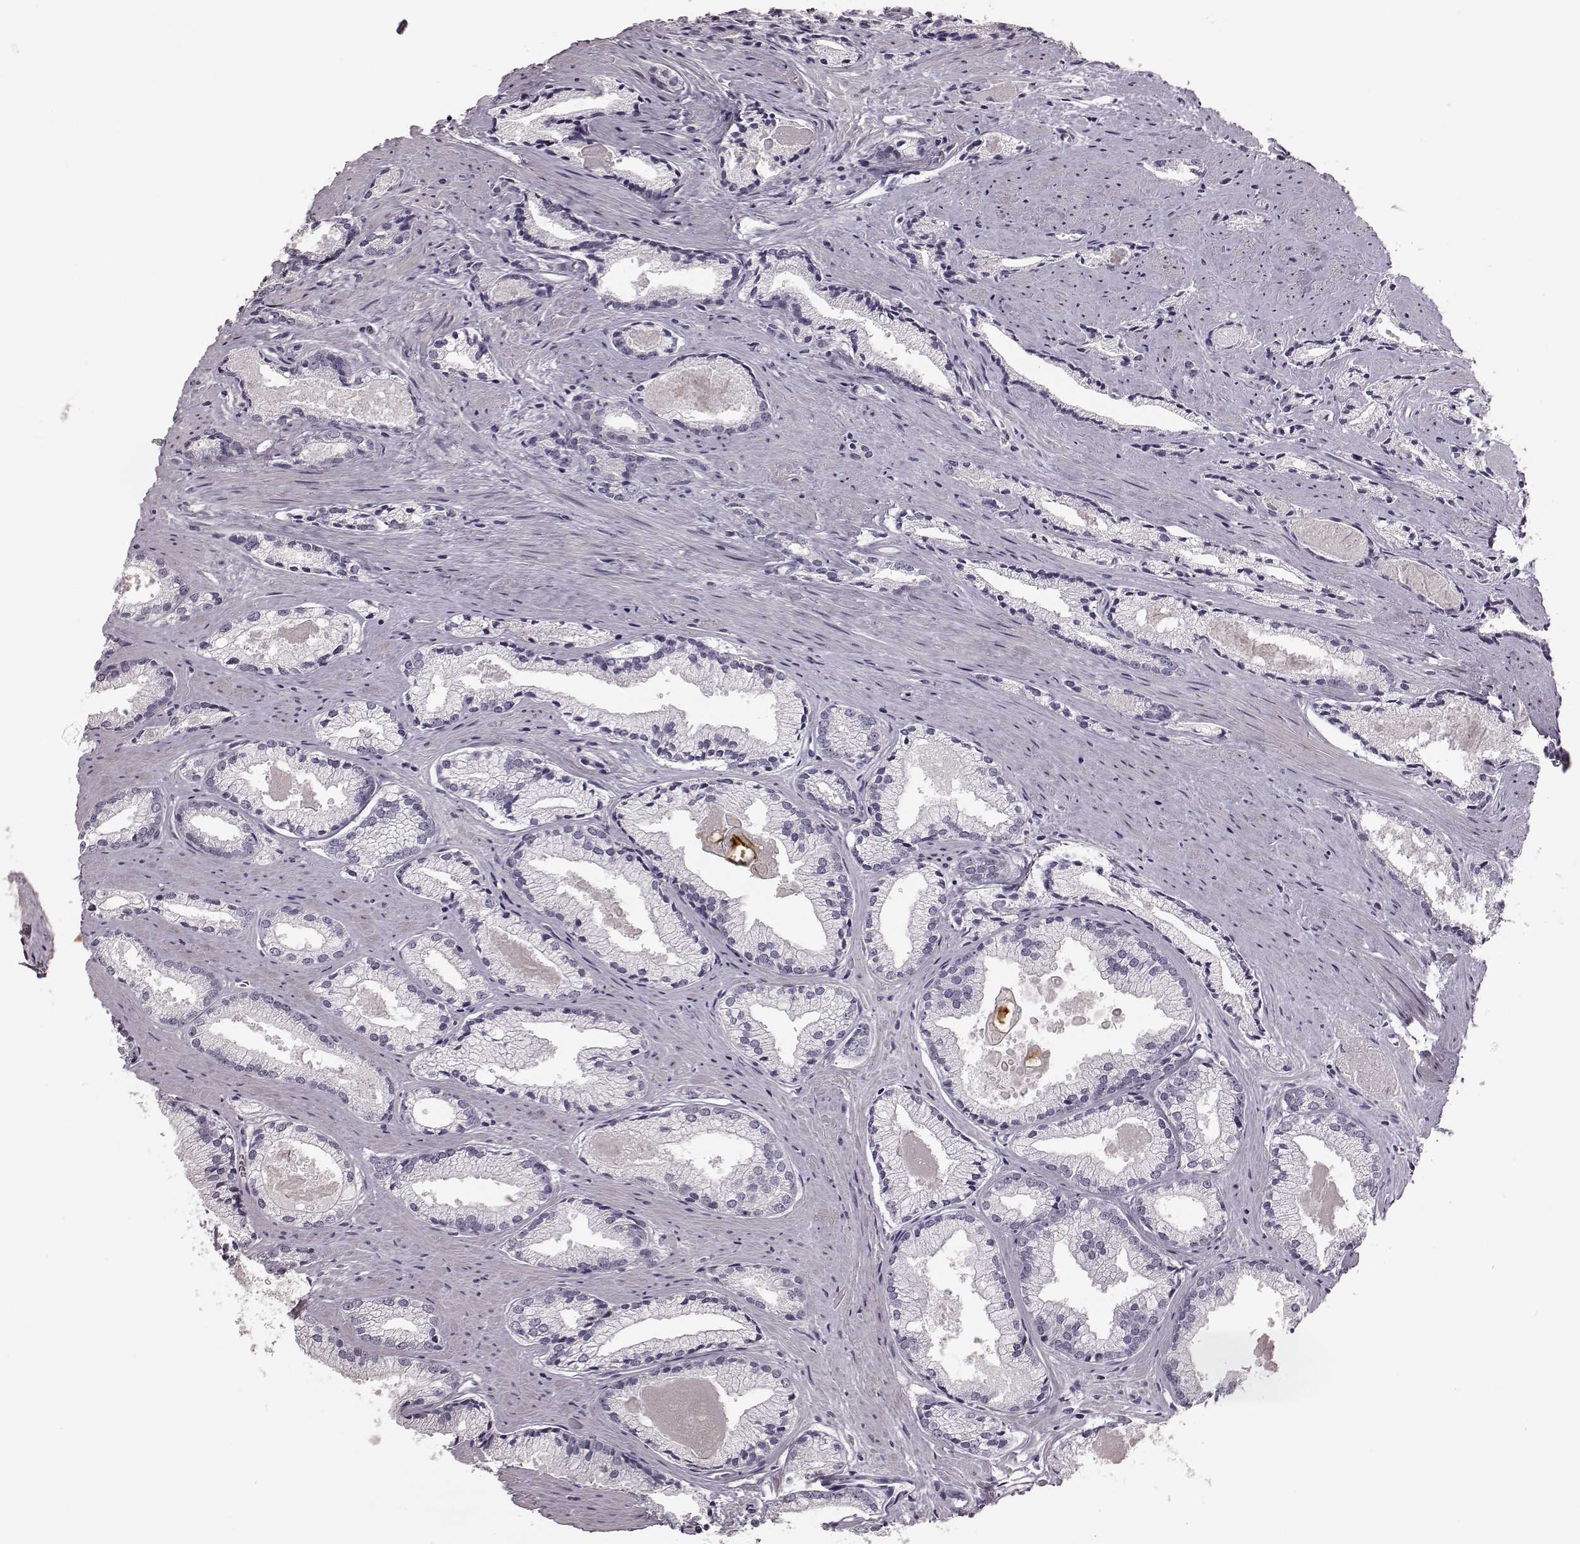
{"staining": {"intensity": "negative", "quantity": "none", "location": "none"}, "tissue": "prostate cancer", "cell_type": "Tumor cells", "image_type": "cancer", "snomed": [{"axis": "morphology", "description": "Adenocarcinoma, NOS"}, {"axis": "morphology", "description": "Adenocarcinoma, High grade"}, {"axis": "topography", "description": "Prostate"}], "caption": "An image of prostate cancer stained for a protein displays no brown staining in tumor cells. The staining was performed using DAB to visualize the protein expression in brown, while the nuclei were stained in blue with hematoxylin (Magnification: 20x).", "gene": "ZNF433", "patient": {"sex": "male", "age": 70}}